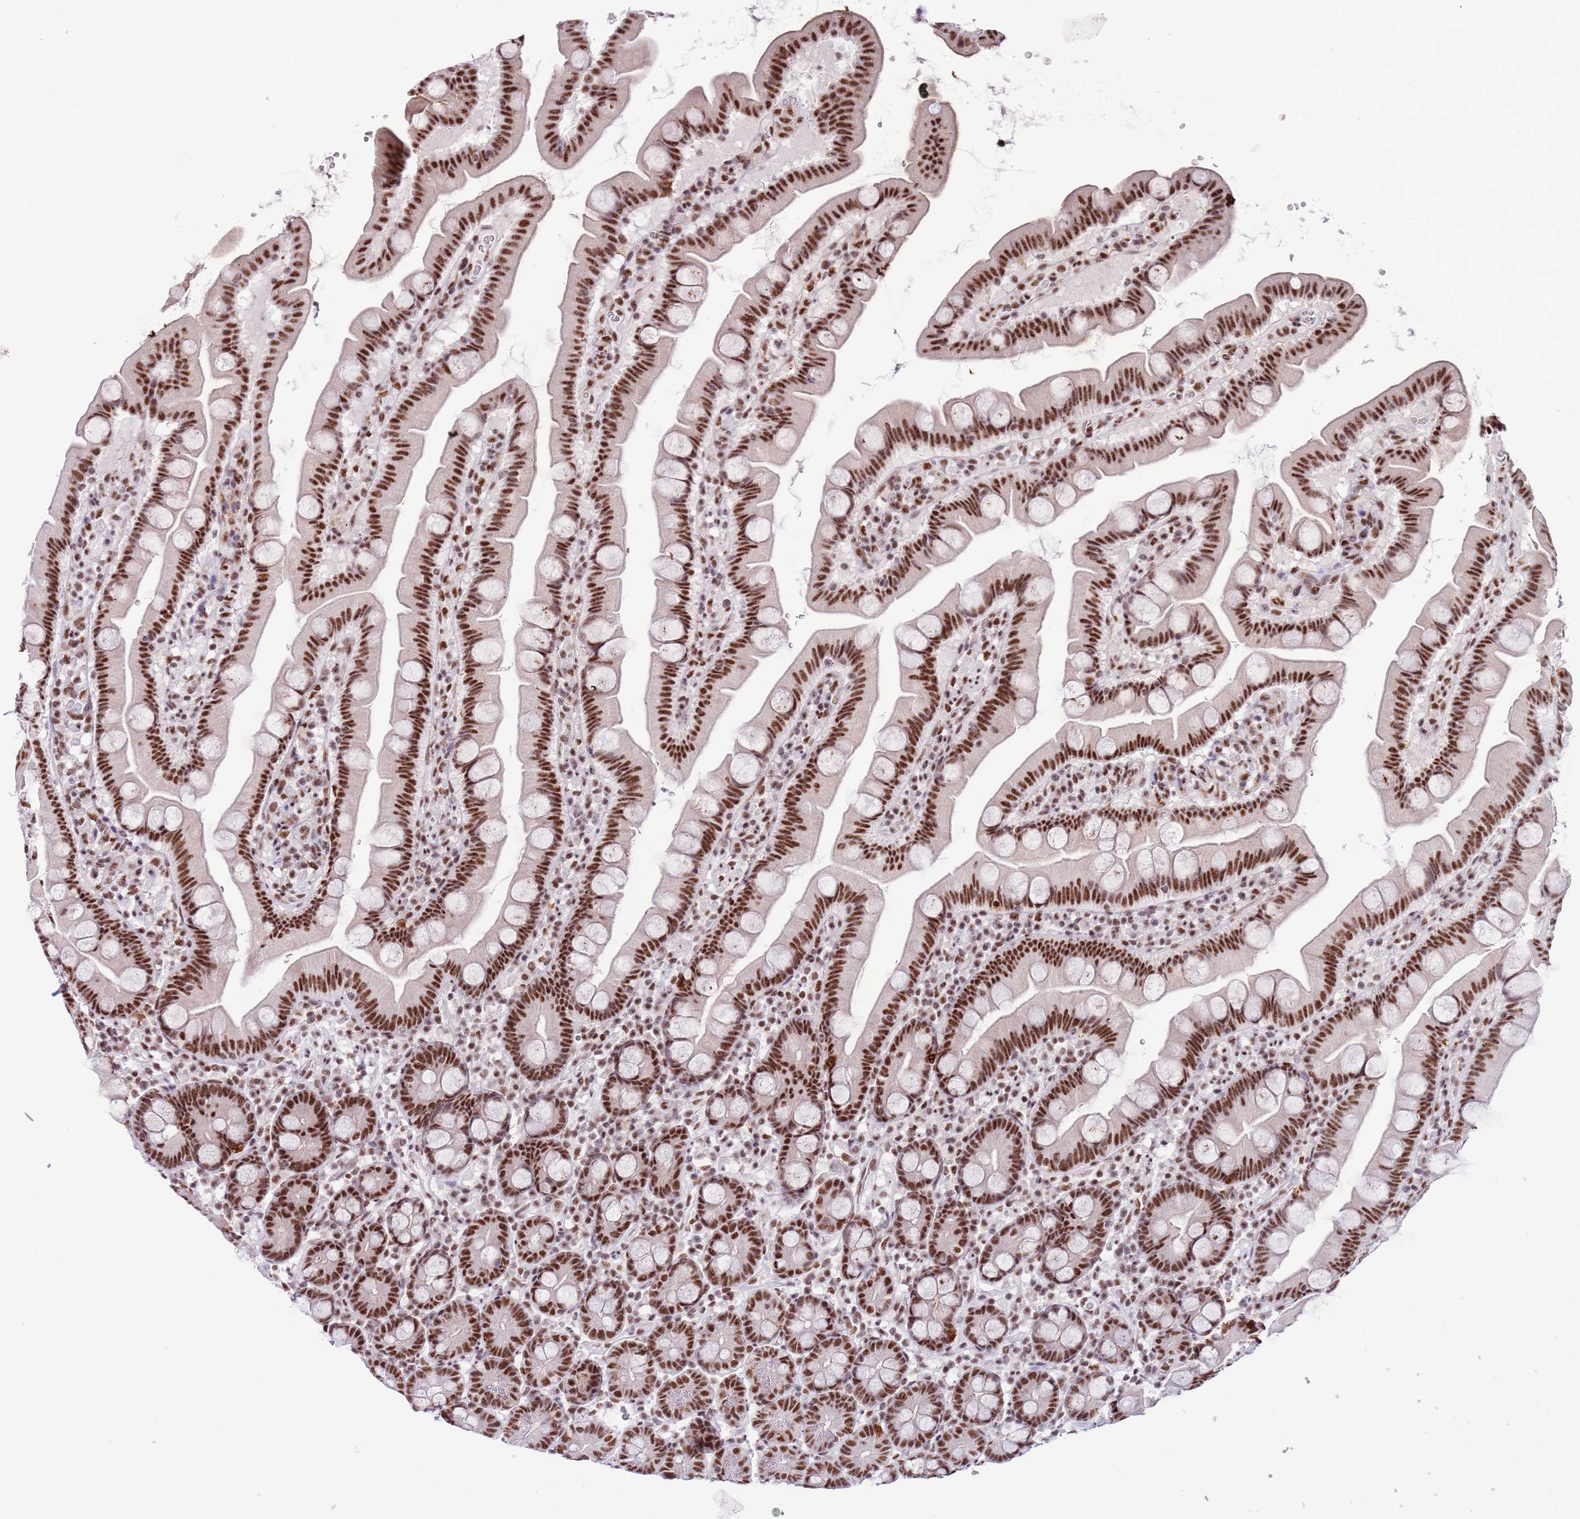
{"staining": {"intensity": "strong", "quantity": ">75%", "location": "nuclear"}, "tissue": "small intestine", "cell_type": "Glandular cells", "image_type": "normal", "snomed": [{"axis": "morphology", "description": "Normal tissue, NOS"}, {"axis": "topography", "description": "Small intestine"}], "caption": "The histopathology image displays a brown stain indicating the presence of a protein in the nuclear of glandular cells in small intestine.", "gene": "SF3A2", "patient": {"sex": "female", "age": 68}}